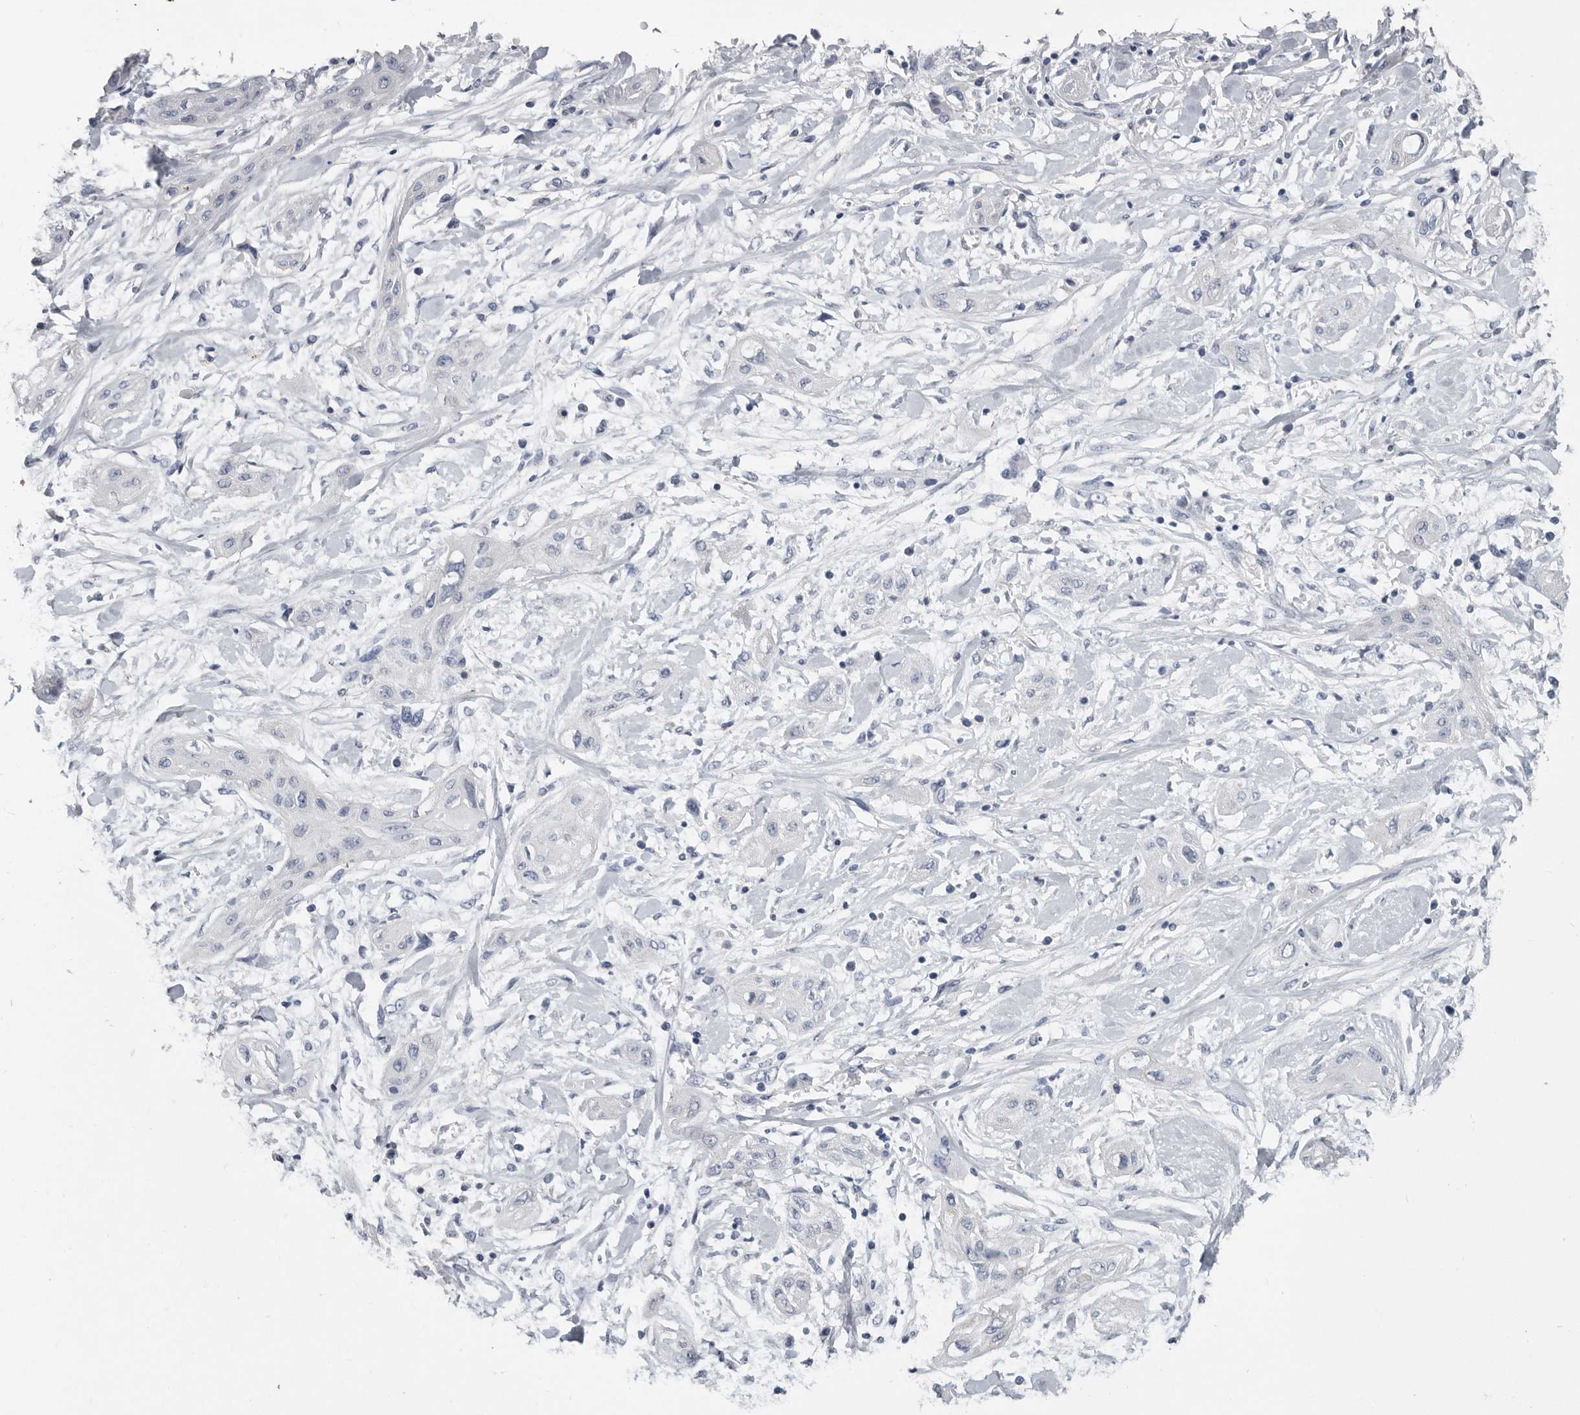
{"staining": {"intensity": "negative", "quantity": "none", "location": "none"}, "tissue": "lung cancer", "cell_type": "Tumor cells", "image_type": "cancer", "snomed": [{"axis": "morphology", "description": "Squamous cell carcinoma, NOS"}, {"axis": "topography", "description": "Lung"}], "caption": "Immunohistochemistry (IHC) of human lung cancer displays no expression in tumor cells.", "gene": "WRAP73", "patient": {"sex": "female", "age": 47}}